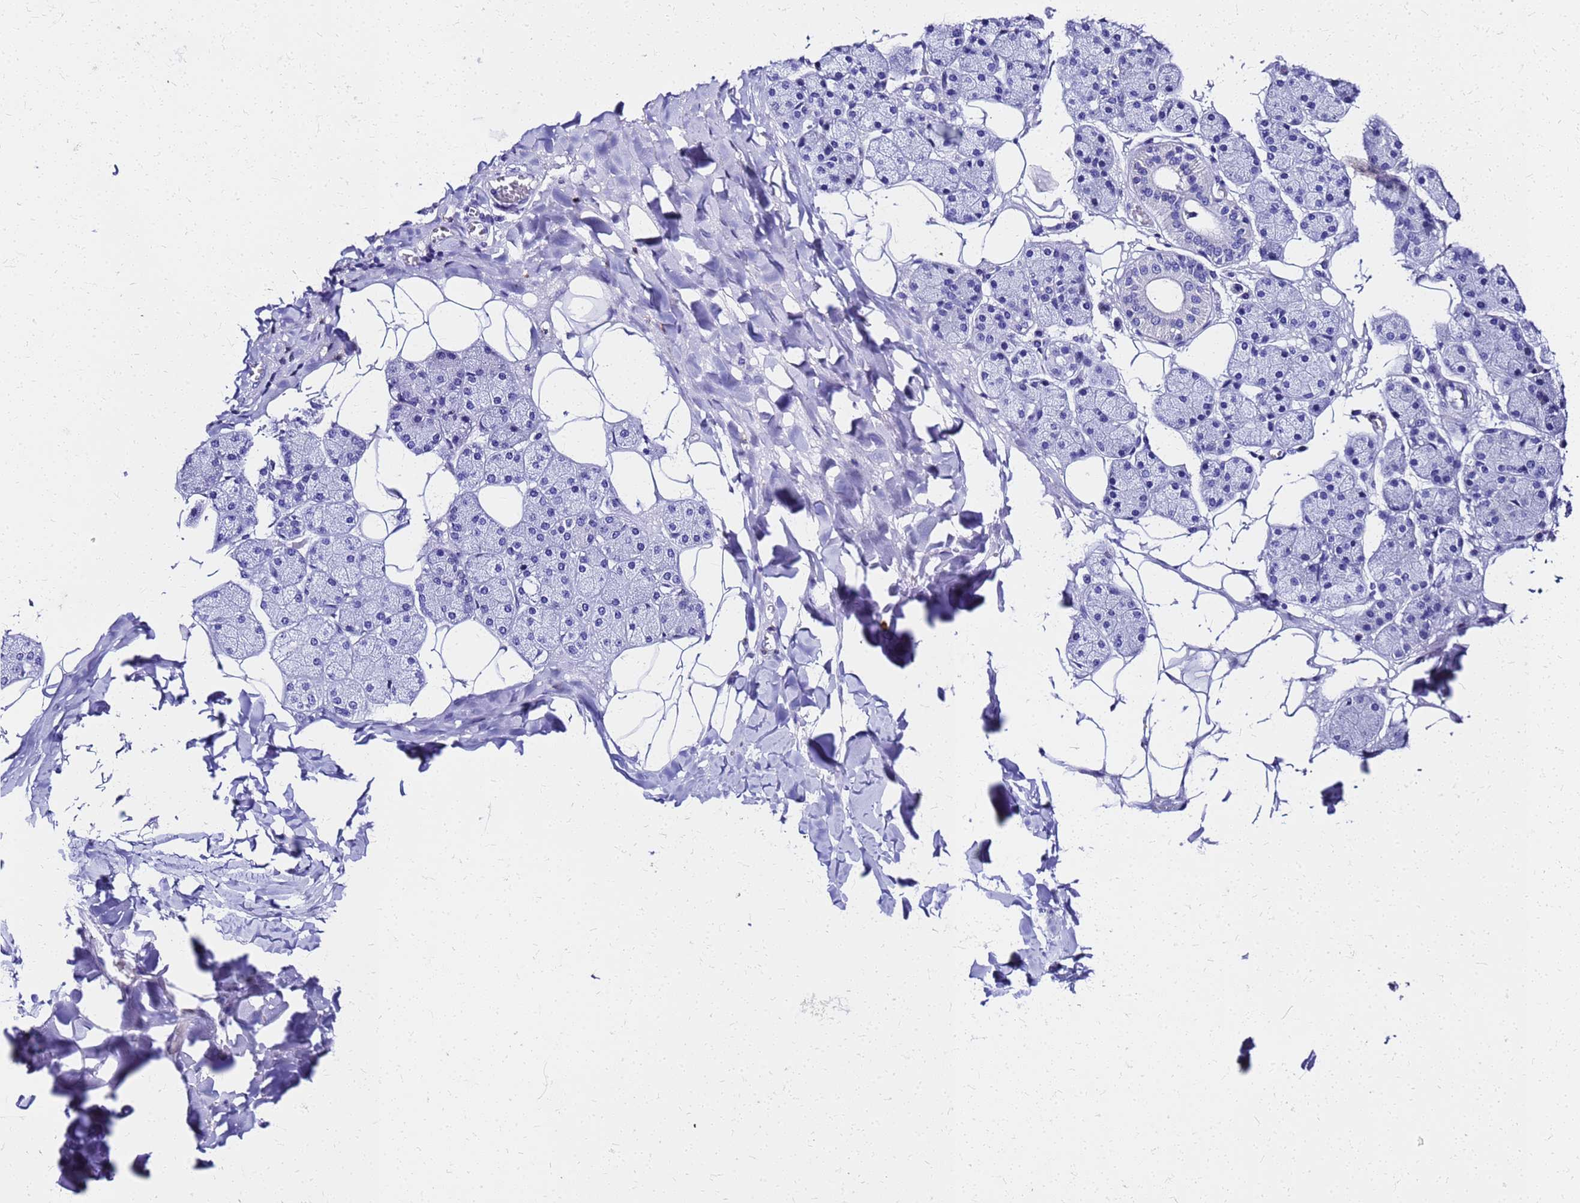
{"staining": {"intensity": "negative", "quantity": "none", "location": "none"}, "tissue": "salivary gland", "cell_type": "Glandular cells", "image_type": "normal", "snomed": [{"axis": "morphology", "description": "Normal tissue, NOS"}, {"axis": "topography", "description": "Salivary gland"}], "caption": "DAB (3,3'-diaminobenzidine) immunohistochemical staining of unremarkable salivary gland demonstrates no significant expression in glandular cells. (Brightfield microscopy of DAB (3,3'-diaminobenzidine) immunohistochemistry at high magnification).", "gene": "SMIM21", "patient": {"sex": "female", "age": 33}}